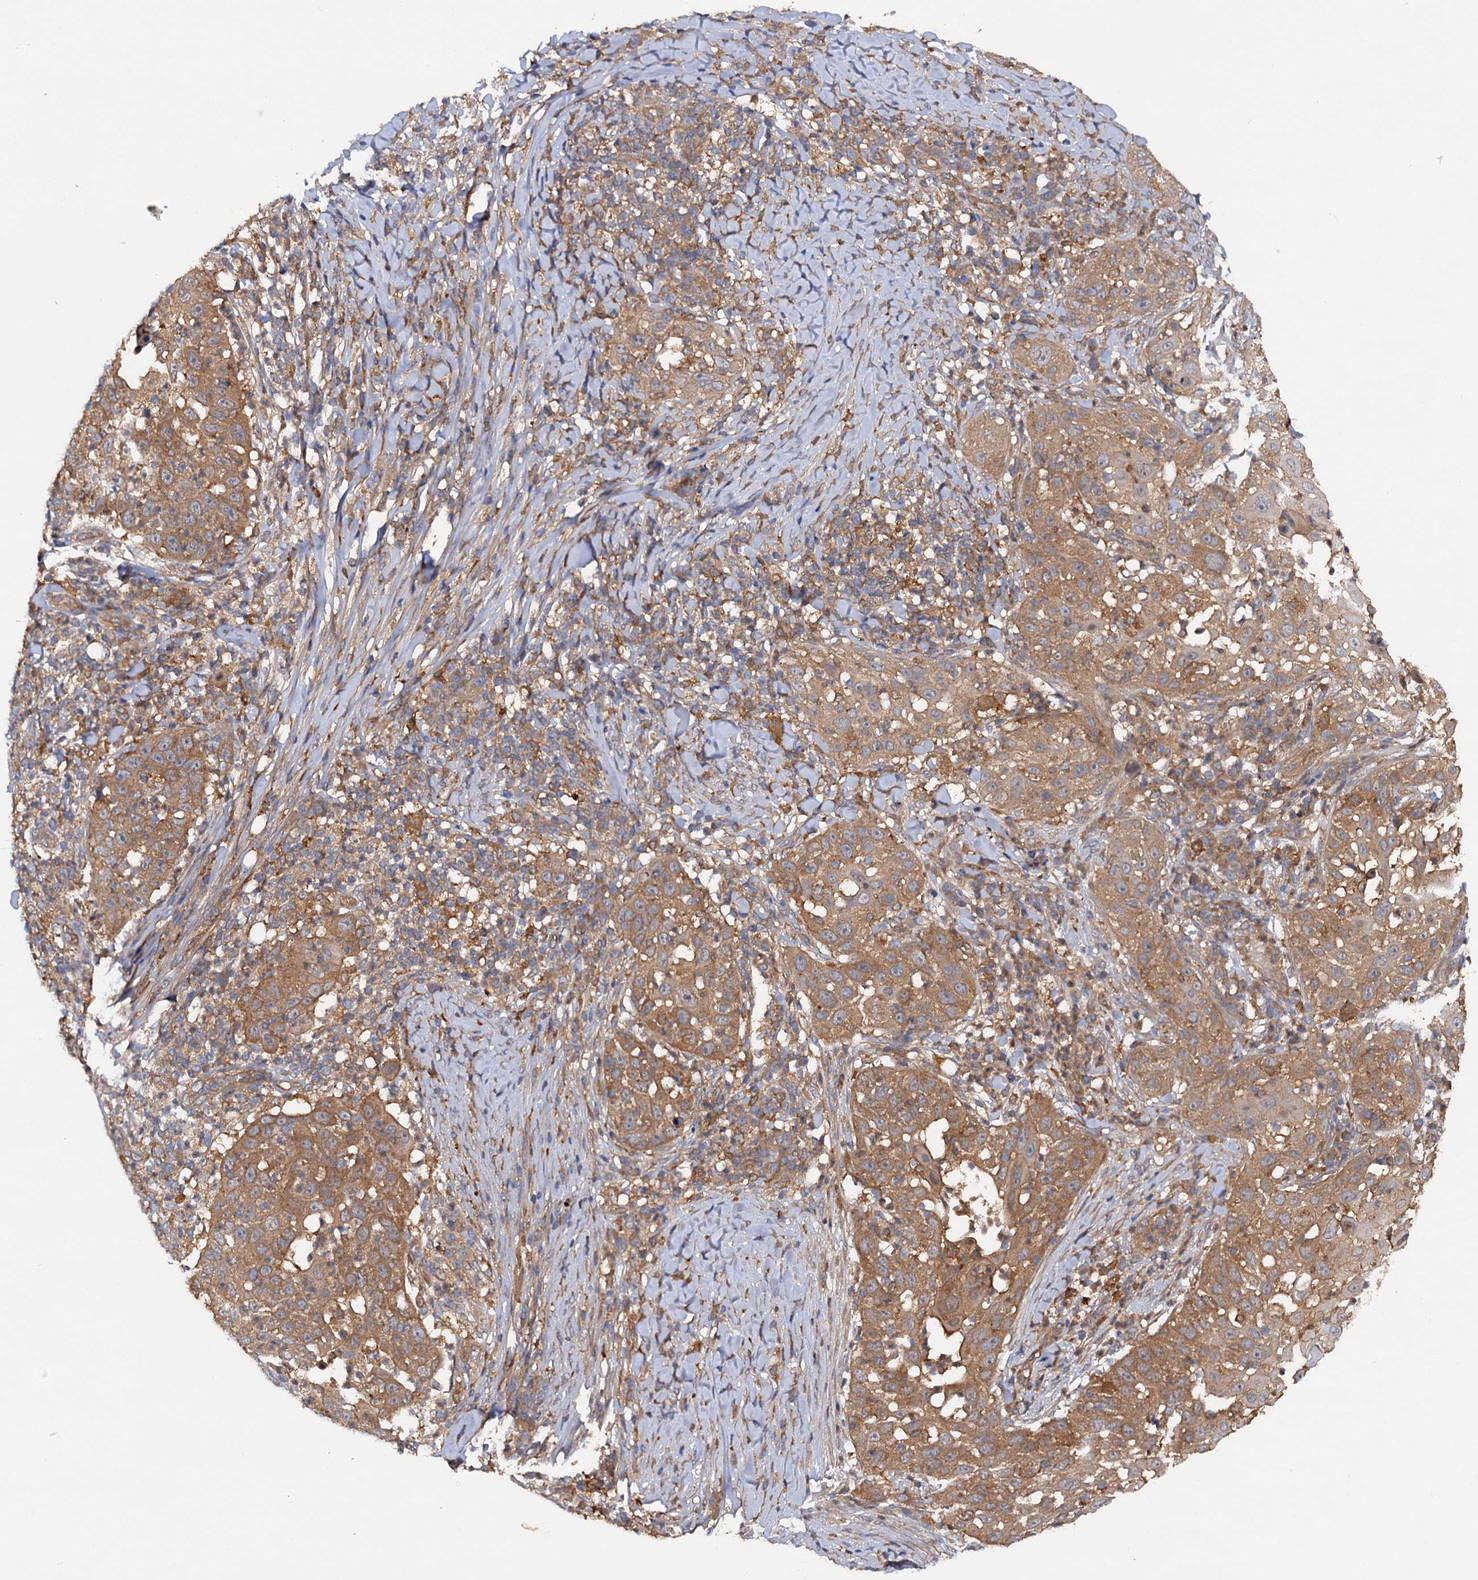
{"staining": {"intensity": "moderate", "quantity": ">75%", "location": "cytoplasmic/membranous"}, "tissue": "skin cancer", "cell_type": "Tumor cells", "image_type": "cancer", "snomed": [{"axis": "morphology", "description": "Squamous cell carcinoma, NOS"}, {"axis": "topography", "description": "Skin"}], "caption": "Immunohistochemical staining of human skin cancer (squamous cell carcinoma) displays medium levels of moderate cytoplasmic/membranous protein staining in approximately >75% of tumor cells.", "gene": "VPS29", "patient": {"sex": "female", "age": 44}}